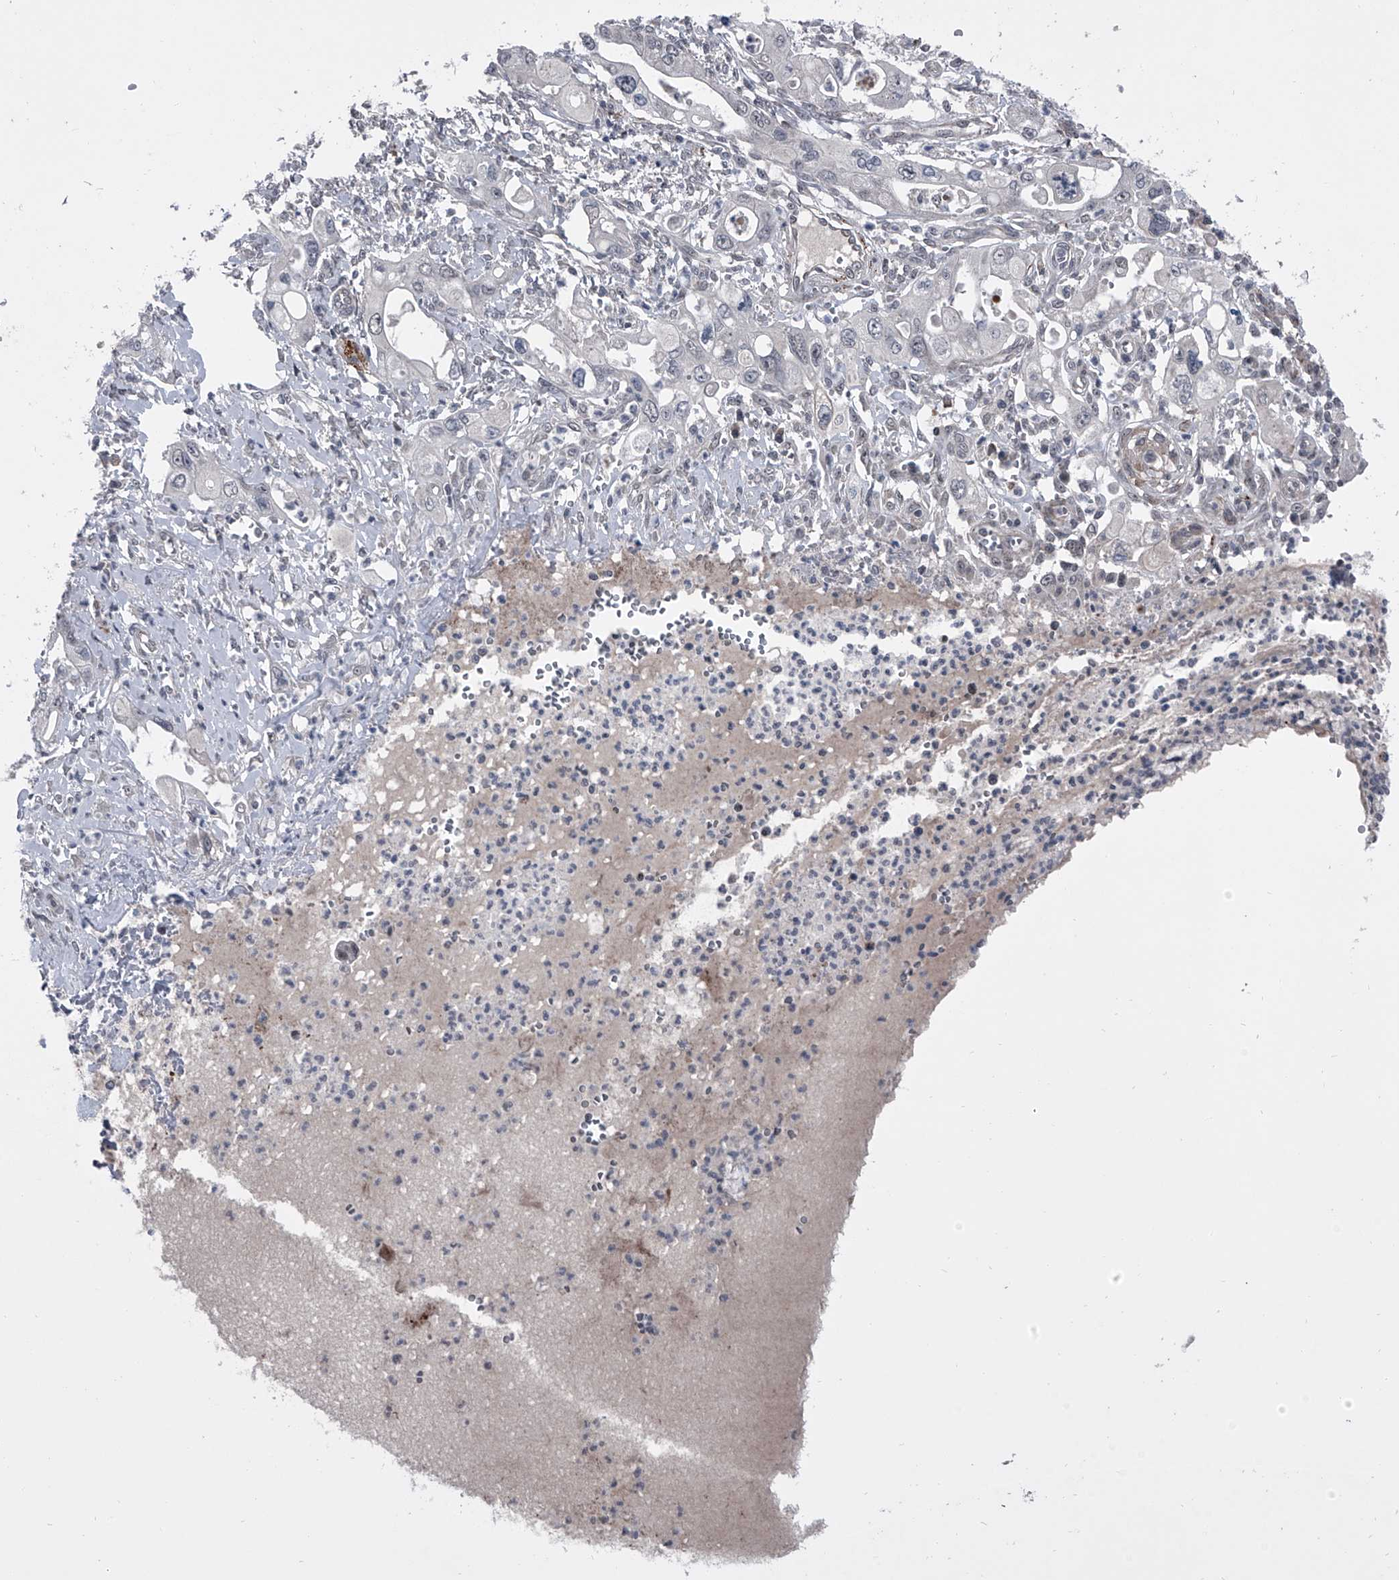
{"staining": {"intensity": "negative", "quantity": "none", "location": "none"}, "tissue": "pancreatic cancer", "cell_type": "Tumor cells", "image_type": "cancer", "snomed": [{"axis": "morphology", "description": "Adenocarcinoma, NOS"}, {"axis": "topography", "description": "Pancreas"}], "caption": "A histopathology image of pancreatic cancer stained for a protein displays no brown staining in tumor cells.", "gene": "ELK4", "patient": {"sex": "male", "age": 68}}